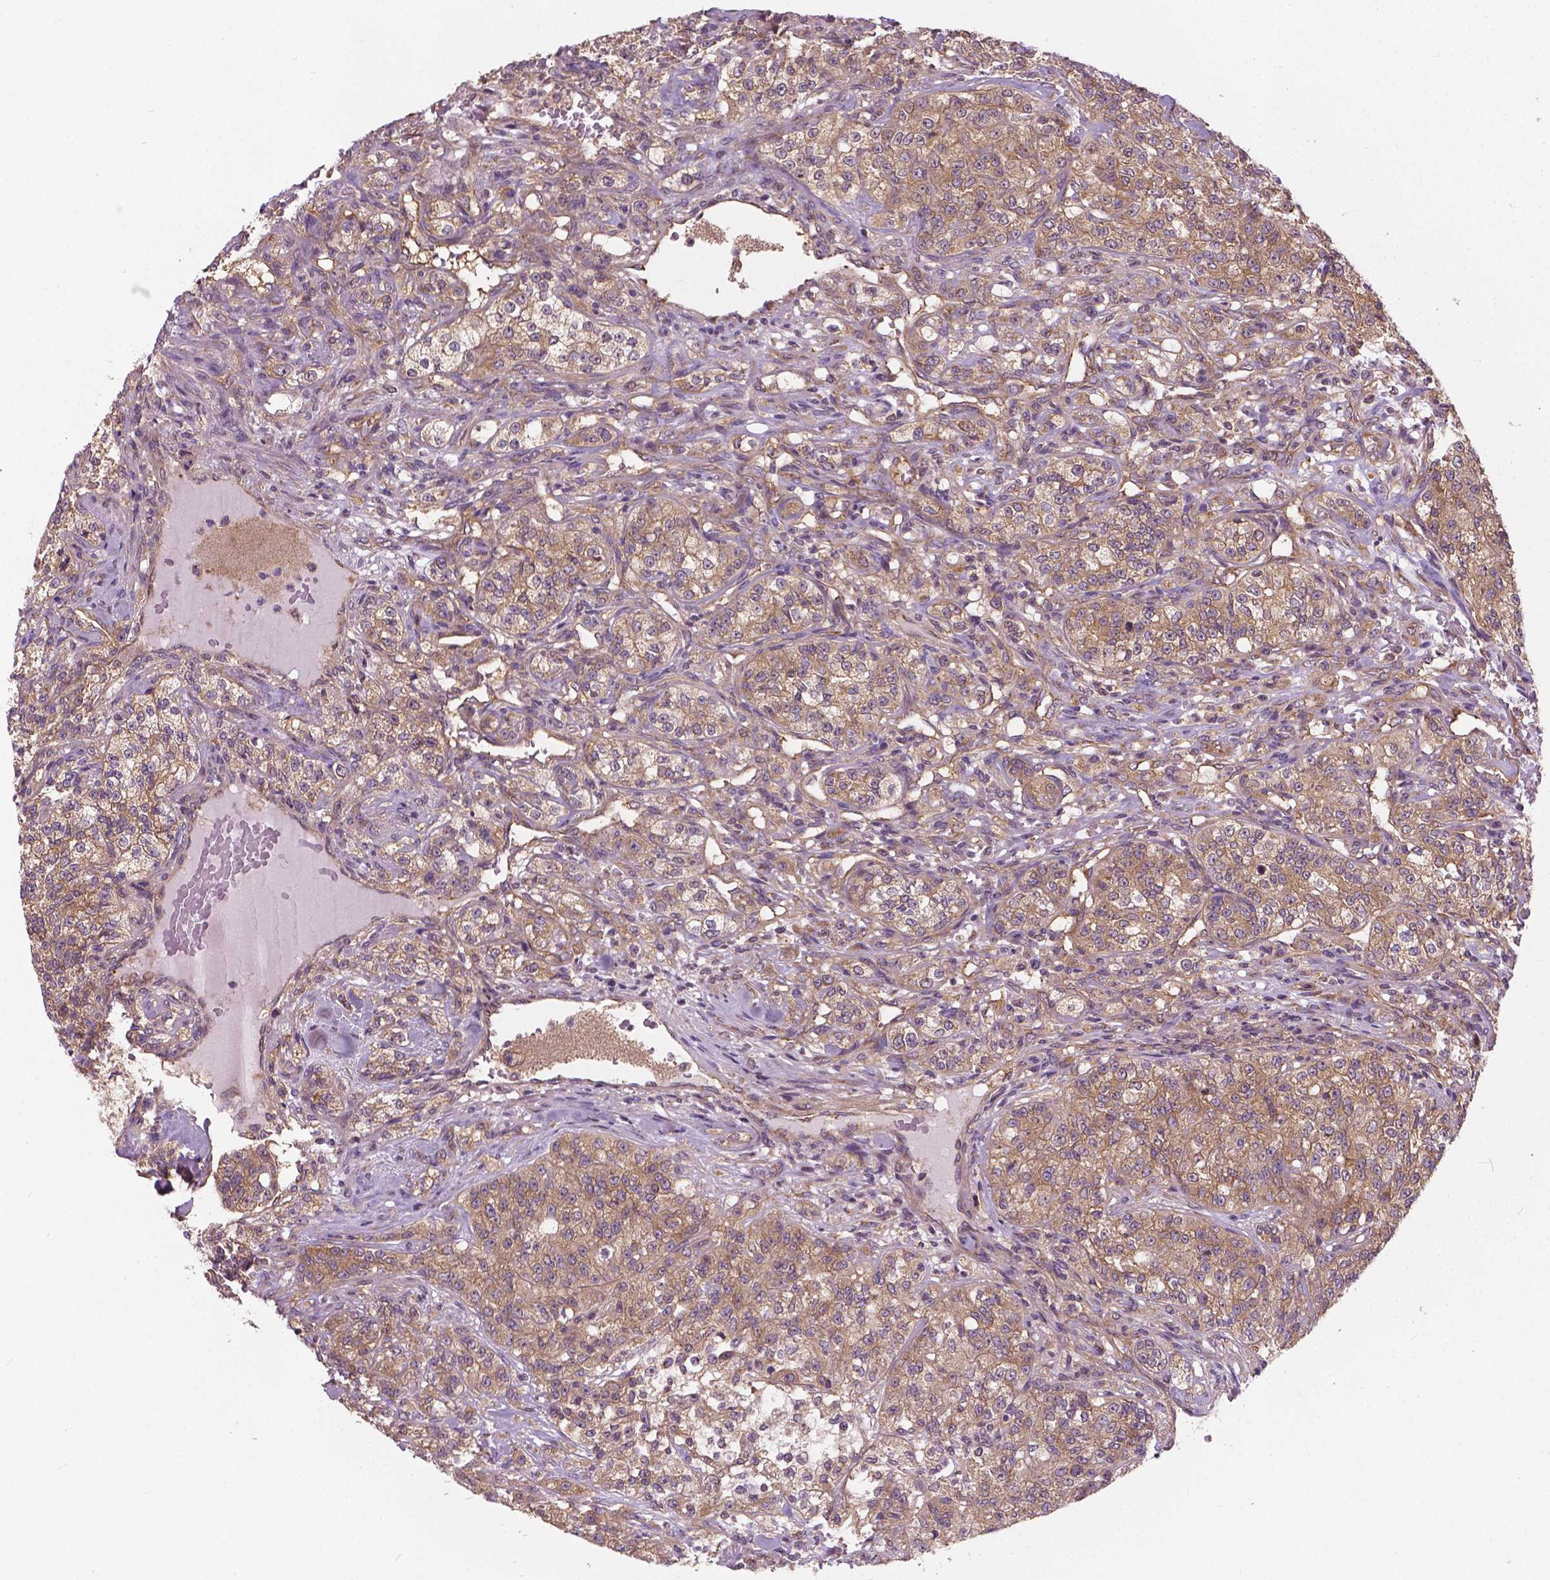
{"staining": {"intensity": "weak", "quantity": ">75%", "location": "cytoplasmic/membranous"}, "tissue": "renal cancer", "cell_type": "Tumor cells", "image_type": "cancer", "snomed": [{"axis": "morphology", "description": "Adenocarcinoma, NOS"}, {"axis": "topography", "description": "Kidney"}], "caption": "Immunohistochemistry (DAB) staining of adenocarcinoma (renal) reveals weak cytoplasmic/membranous protein positivity in about >75% of tumor cells.", "gene": "MZT1", "patient": {"sex": "female", "age": 63}}